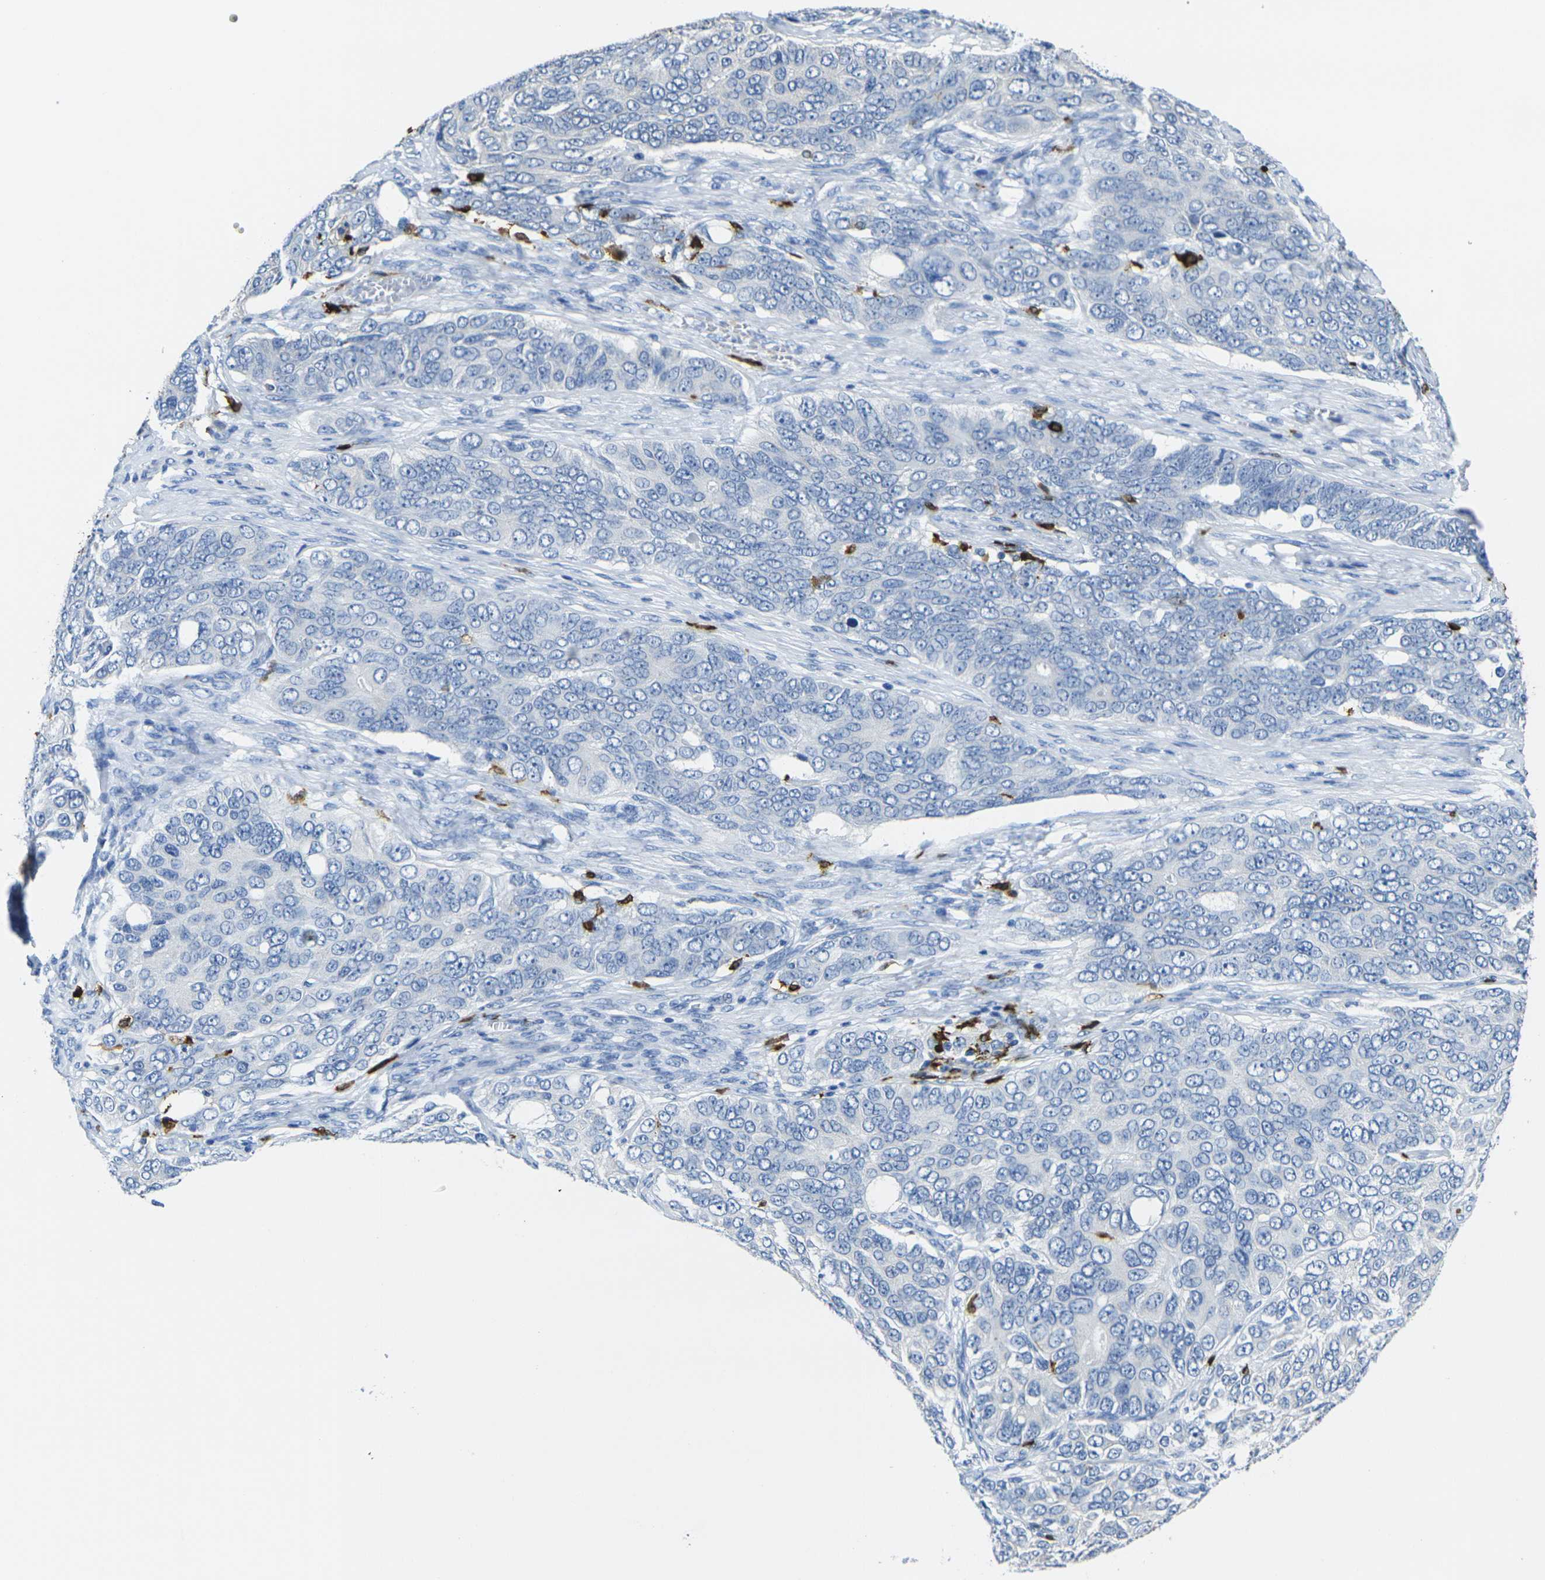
{"staining": {"intensity": "negative", "quantity": "none", "location": "none"}, "tissue": "ovarian cancer", "cell_type": "Tumor cells", "image_type": "cancer", "snomed": [{"axis": "morphology", "description": "Carcinoma, endometroid"}, {"axis": "topography", "description": "Ovary"}], "caption": "This is a image of IHC staining of ovarian endometroid carcinoma, which shows no staining in tumor cells.", "gene": "S100A9", "patient": {"sex": "female", "age": 51}}